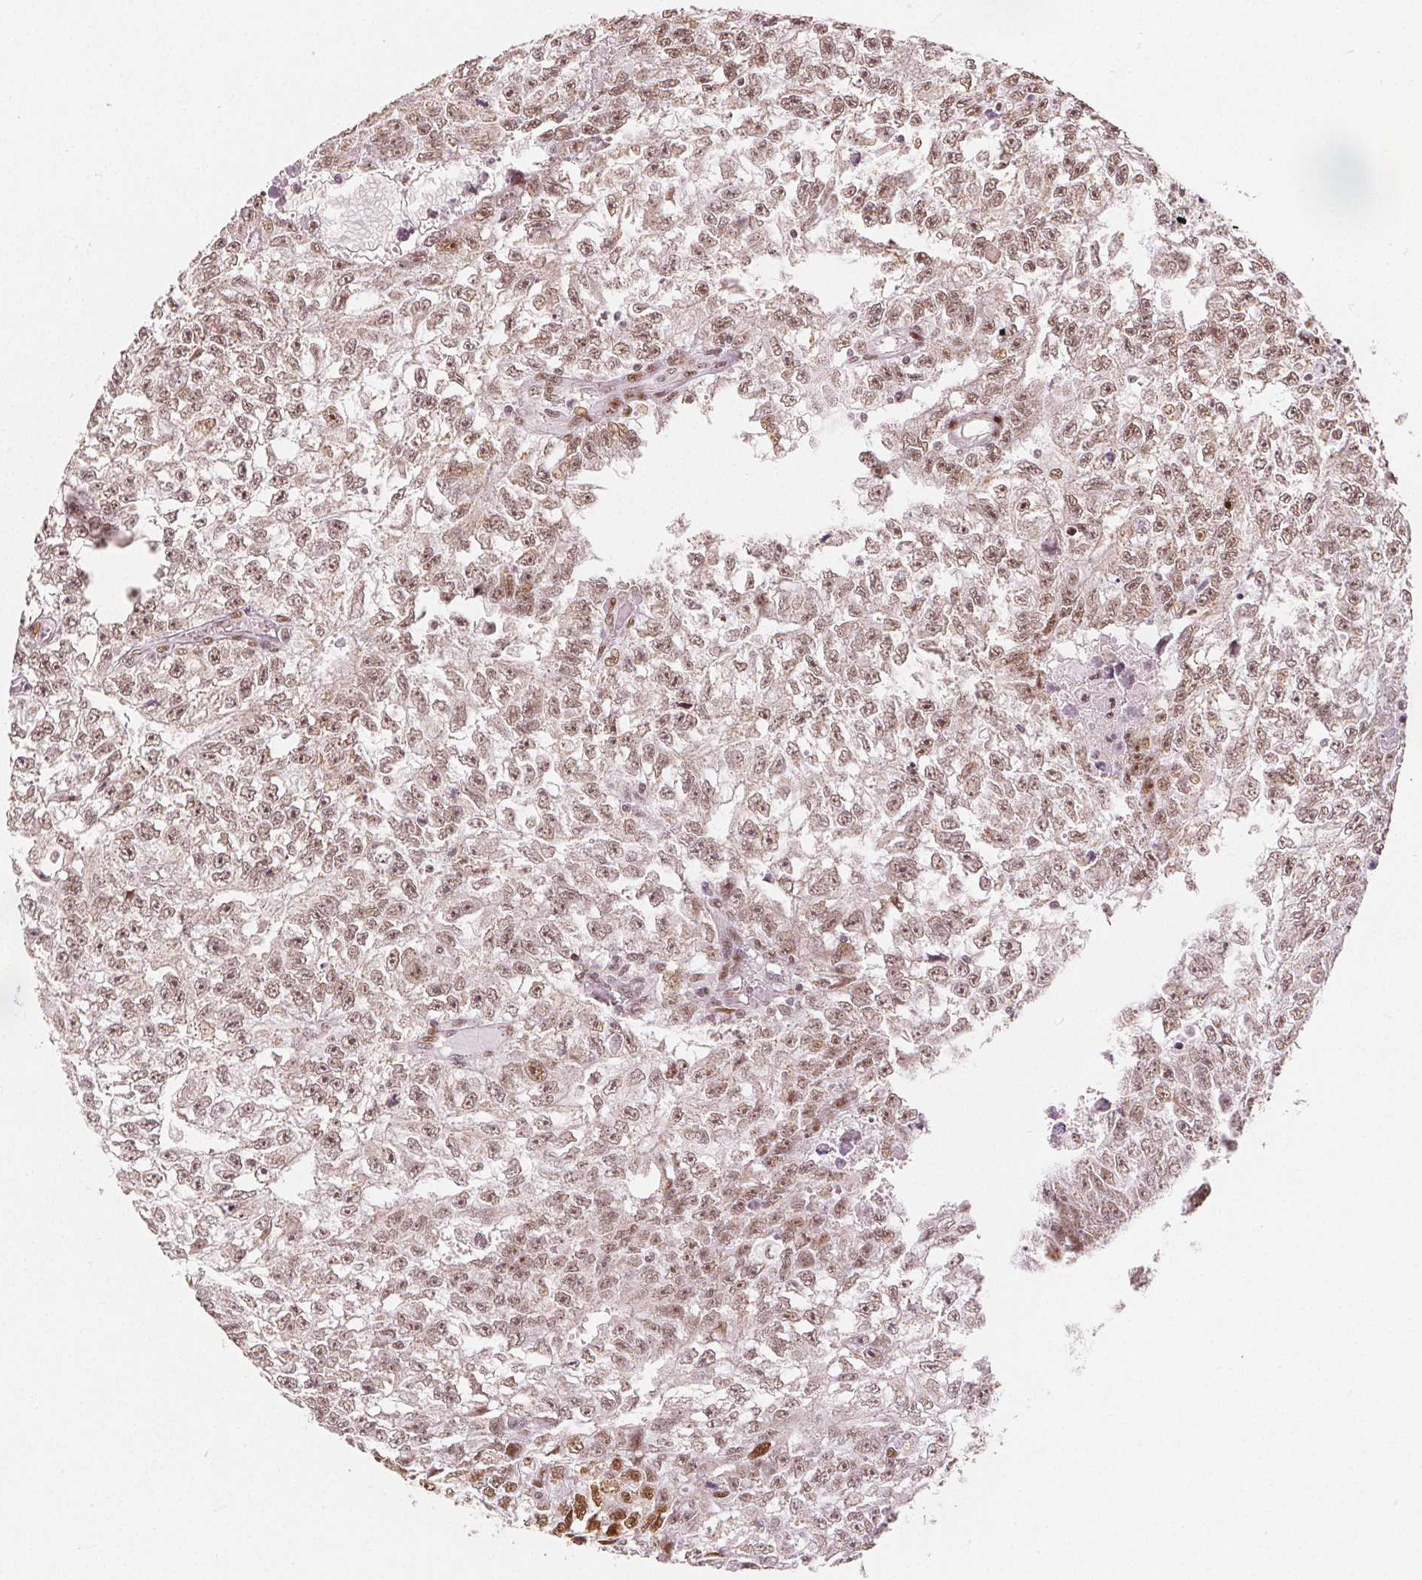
{"staining": {"intensity": "moderate", "quantity": ">75%", "location": "nuclear"}, "tissue": "testis cancer", "cell_type": "Tumor cells", "image_type": "cancer", "snomed": [{"axis": "morphology", "description": "Carcinoma, Embryonal, NOS"}, {"axis": "morphology", "description": "Teratoma, malignant, NOS"}, {"axis": "topography", "description": "Testis"}], "caption": "Immunohistochemical staining of testis cancer (embryonal carcinoma) exhibits medium levels of moderate nuclear expression in approximately >75% of tumor cells.", "gene": "ZNF703", "patient": {"sex": "male", "age": 24}}